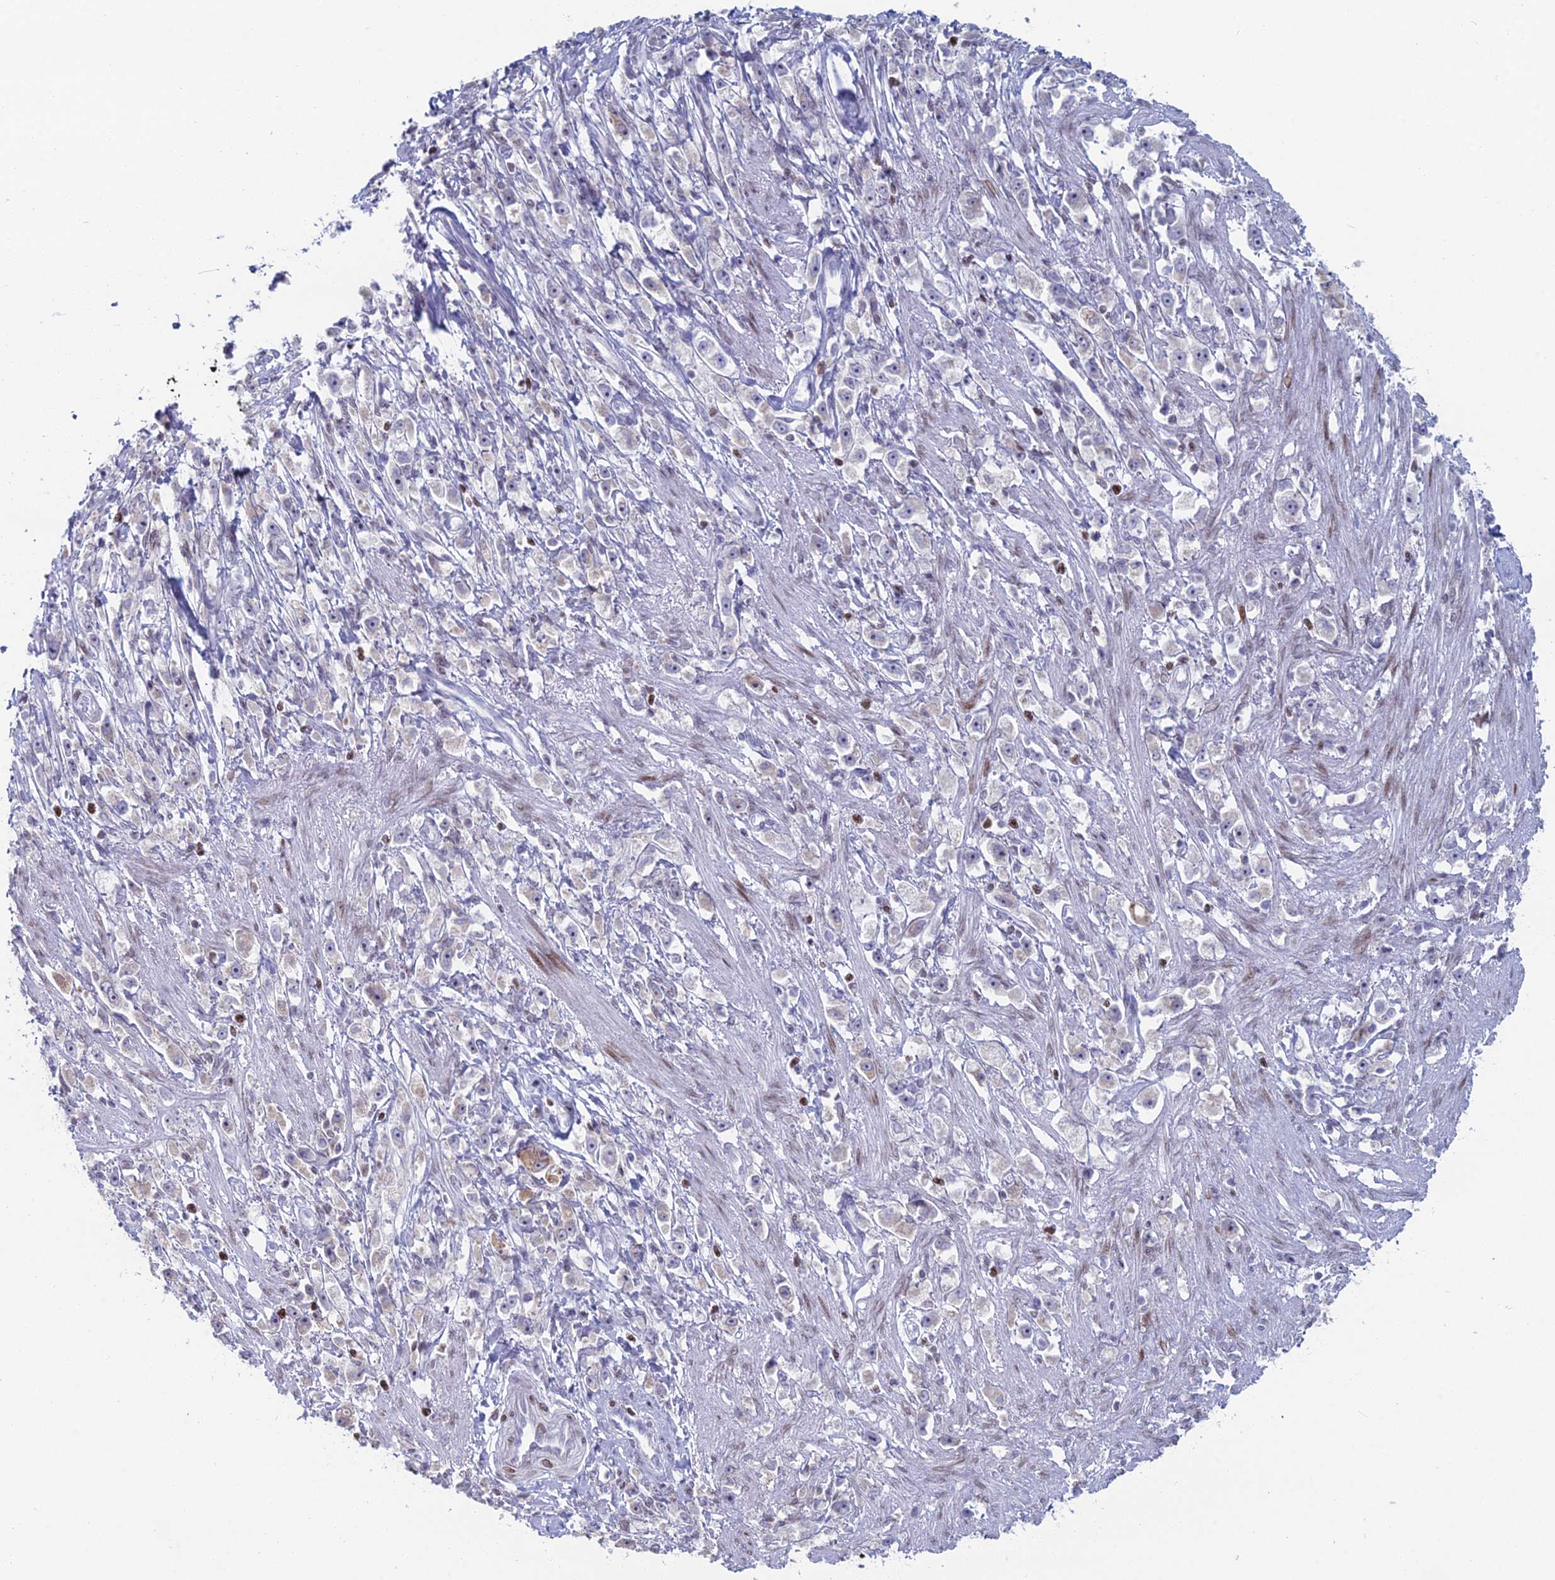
{"staining": {"intensity": "negative", "quantity": "none", "location": "none"}, "tissue": "stomach cancer", "cell_type": "Tumor cells", "image_type": "cancer", "snomed": [{"axis": "morphology", "description": "Adenocarcinoma, NOS"}, {"axis": "topography", "description": "Stomach"}], "caption": "Tumor cells are negative for protein expression in human stomach cancer.", "gene": "CERS6", "patient": {"sex": "female", "age": 59}}